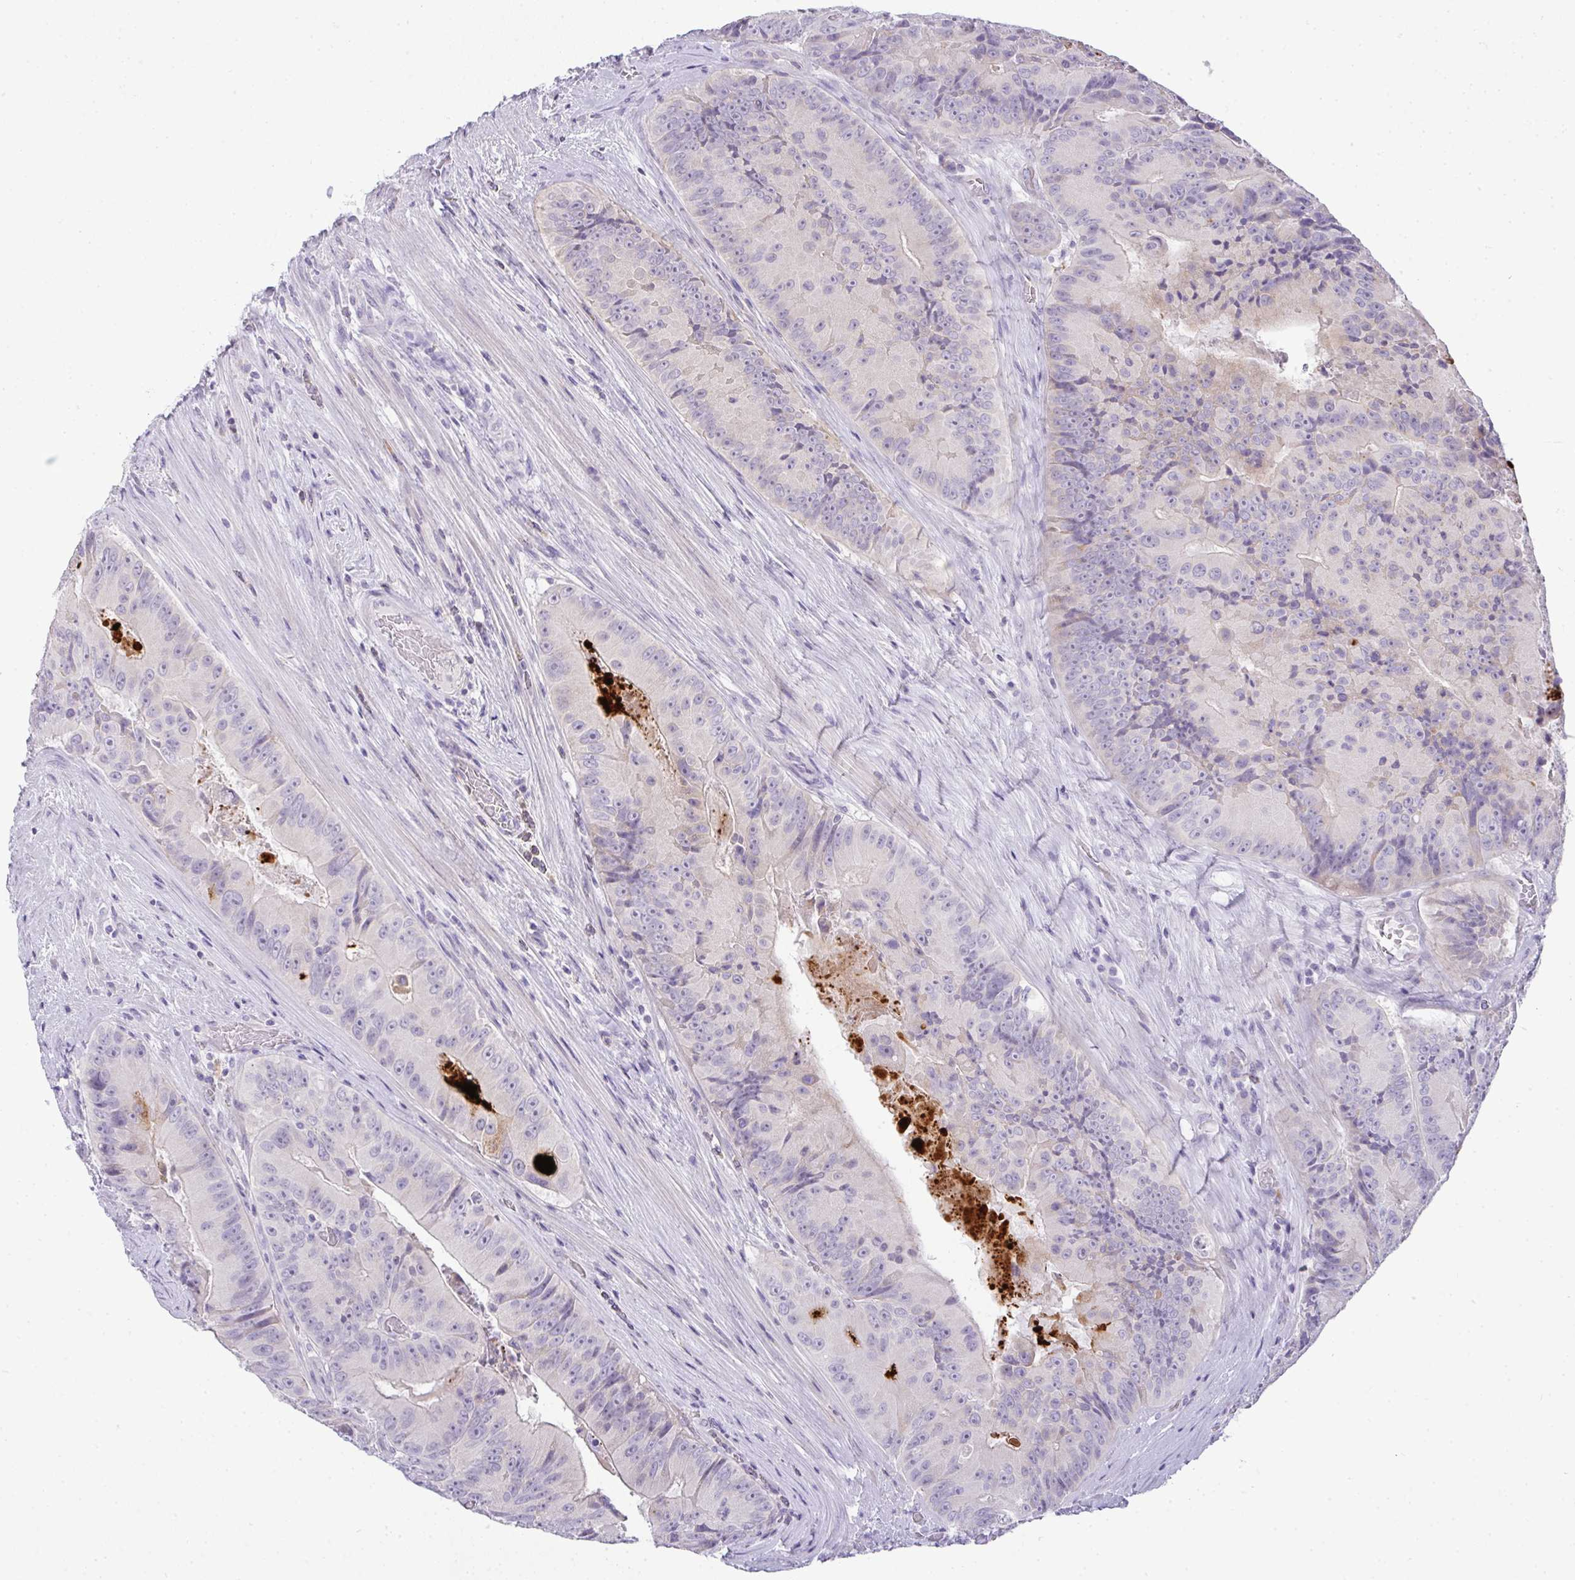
{"staining": {"intensity": "strong", "quantity": "<25%", "location": "cytoplasmic/membranous"}, "tissue": "colorectal cancer", "cell_type": "Tumor cells", "image_type": "cancer", "snomed": [{"axis": "morphology", "description": "Adenocarcinoma, NOS"}, {"axis": "topography", "description": "Colon"}], "caption": "Immunohistochemistry (IHC) (DAB (3,3'-diaminobenzidine)) staining of colorectal cancer (adenocarcinoma) reveals strong cytoplasmic/membranous protein staining in approximately <25% of tumor cells. (brown staining indicates protein expression, while blue staining denotes nuclei).", "gene": "LIPE", "patient": {"sex": "female", "age": 86}}